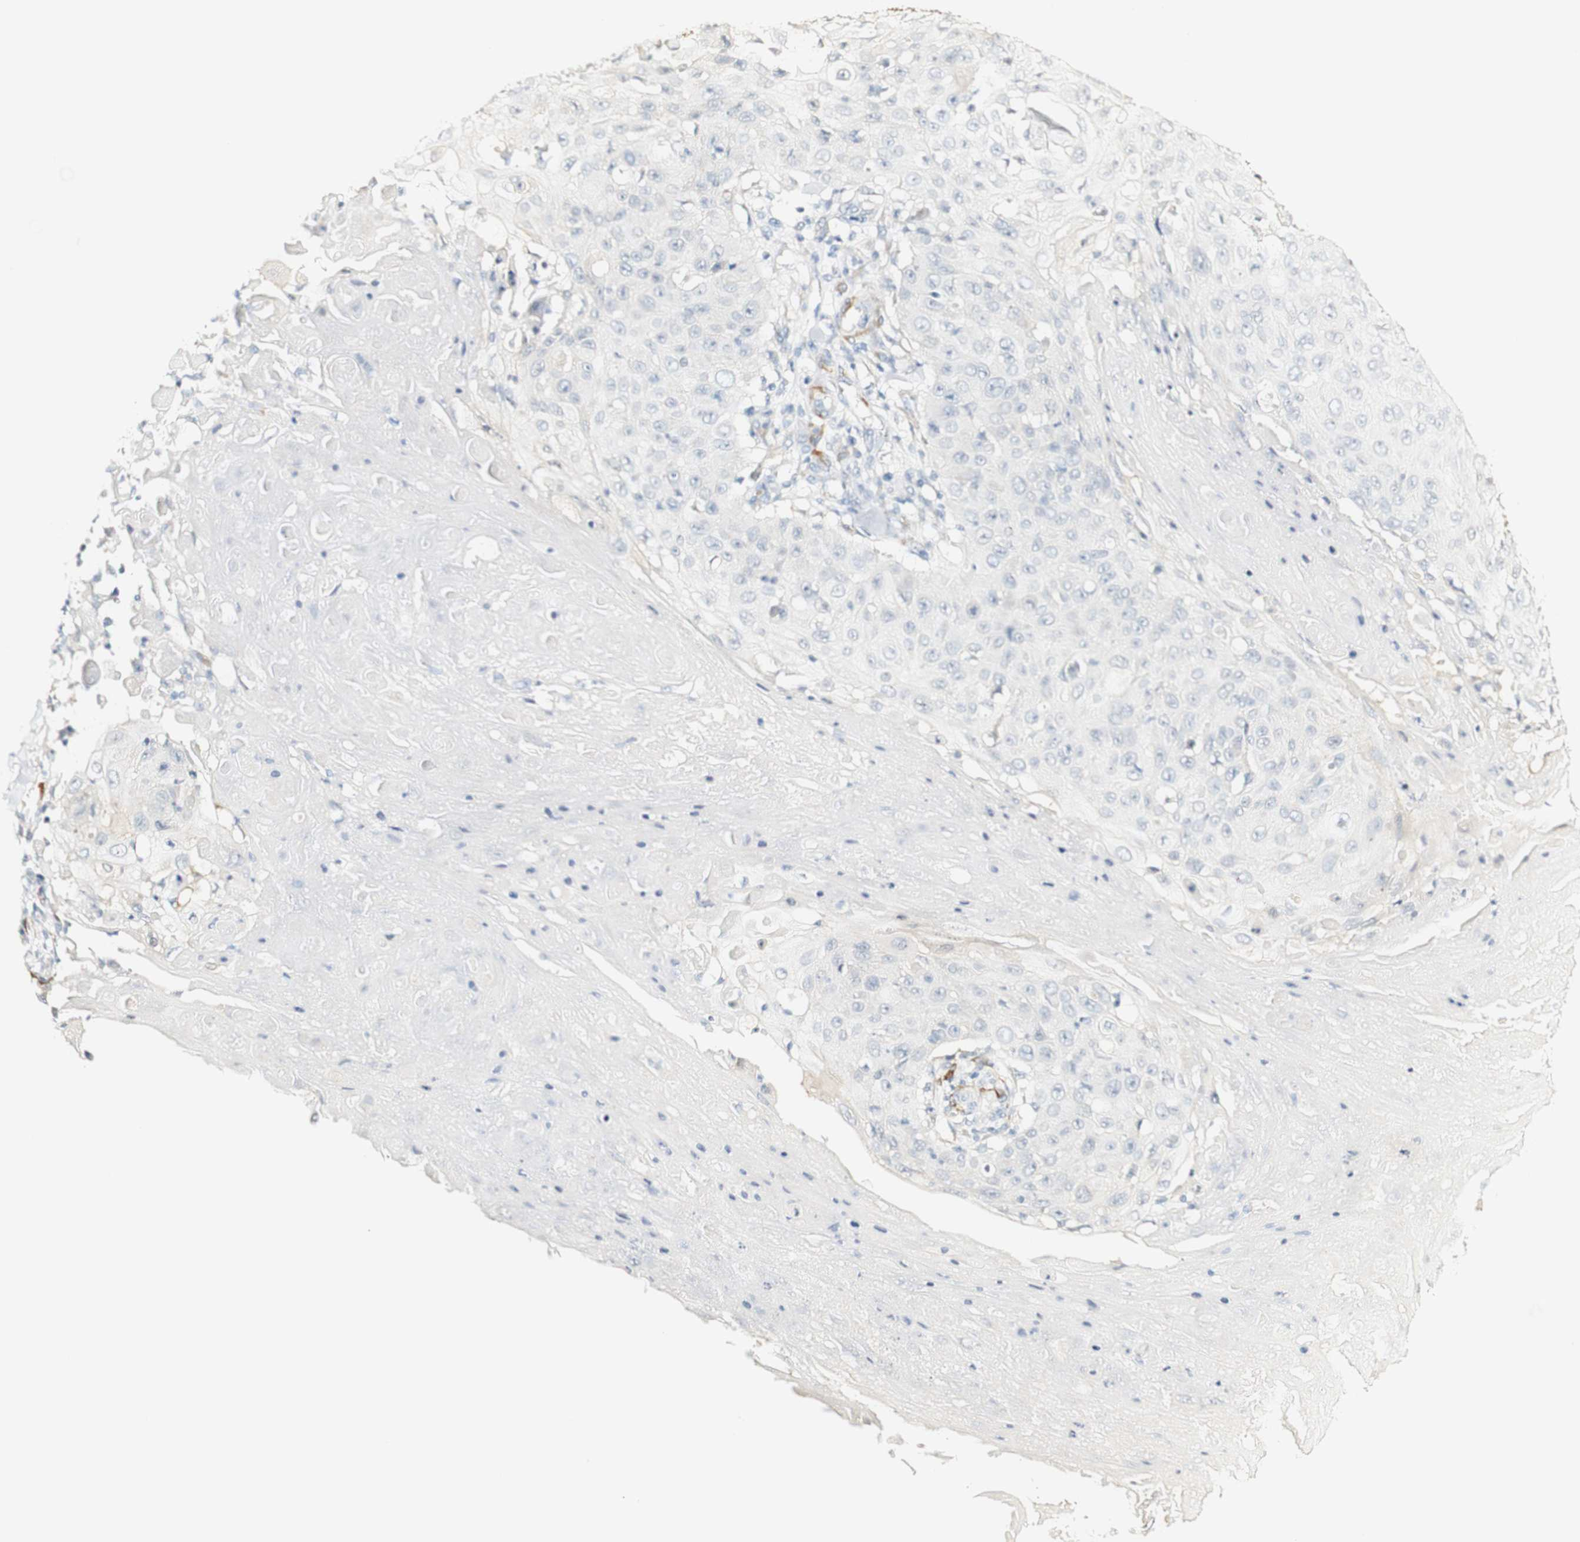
{"staining": {"intensity": "negative", "quantity": "none", "location": "none"}, "tissue": "skin cancer", "cell_type": "Tumor cells", "image_type": "cancer", "snomed": [{"axis": "morphology", "description": "Squamous cell carcinoma, NOS"}, {"axis": "topography", "description": "Skin"}], "caption": "Immunohistochemical staining of skin cancer shows no significant positivity in tumor cells.", "gene": "FMO3", "patient": {"sex": "male", "age": 86}}